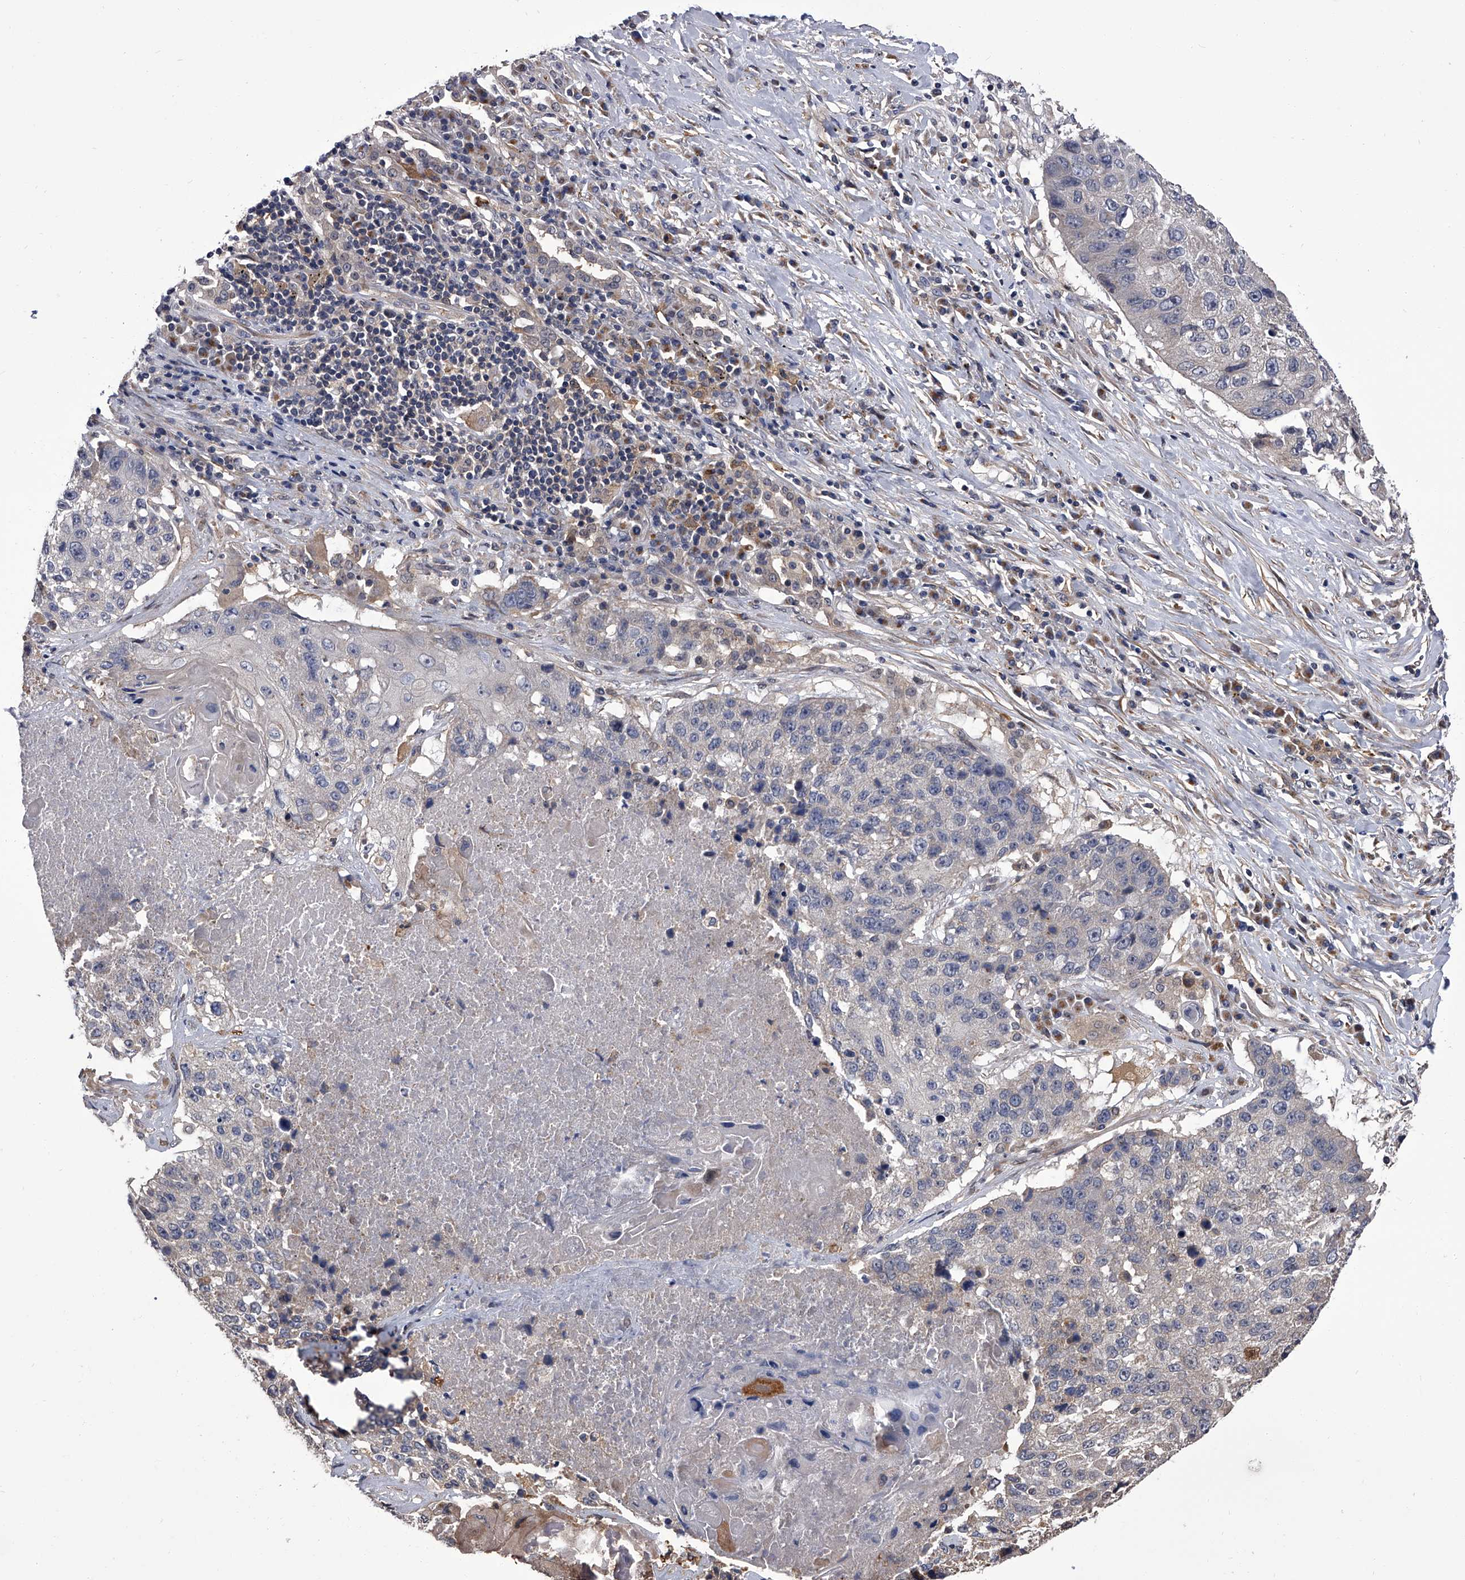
{"staining": {"intensity": "weak", "quantity": "<25%", "location": "cytoplasmic/membranous"}, "tissue": "lung cancer", "cell_type": "Tumor cells", "image_type": "cancer", "snomed": [{"axis": "morphology", "description": "Squamous cell carcinoma, NOS"}, {"axis": "topography", "description": "Lung"}], "caption": "An image of lung cancer (squamous cell carcinoma) stained for a protein displays no brown staining in tumor cells.", "gene": "STK36", "patient": {"sex": "male", "age": 61}}